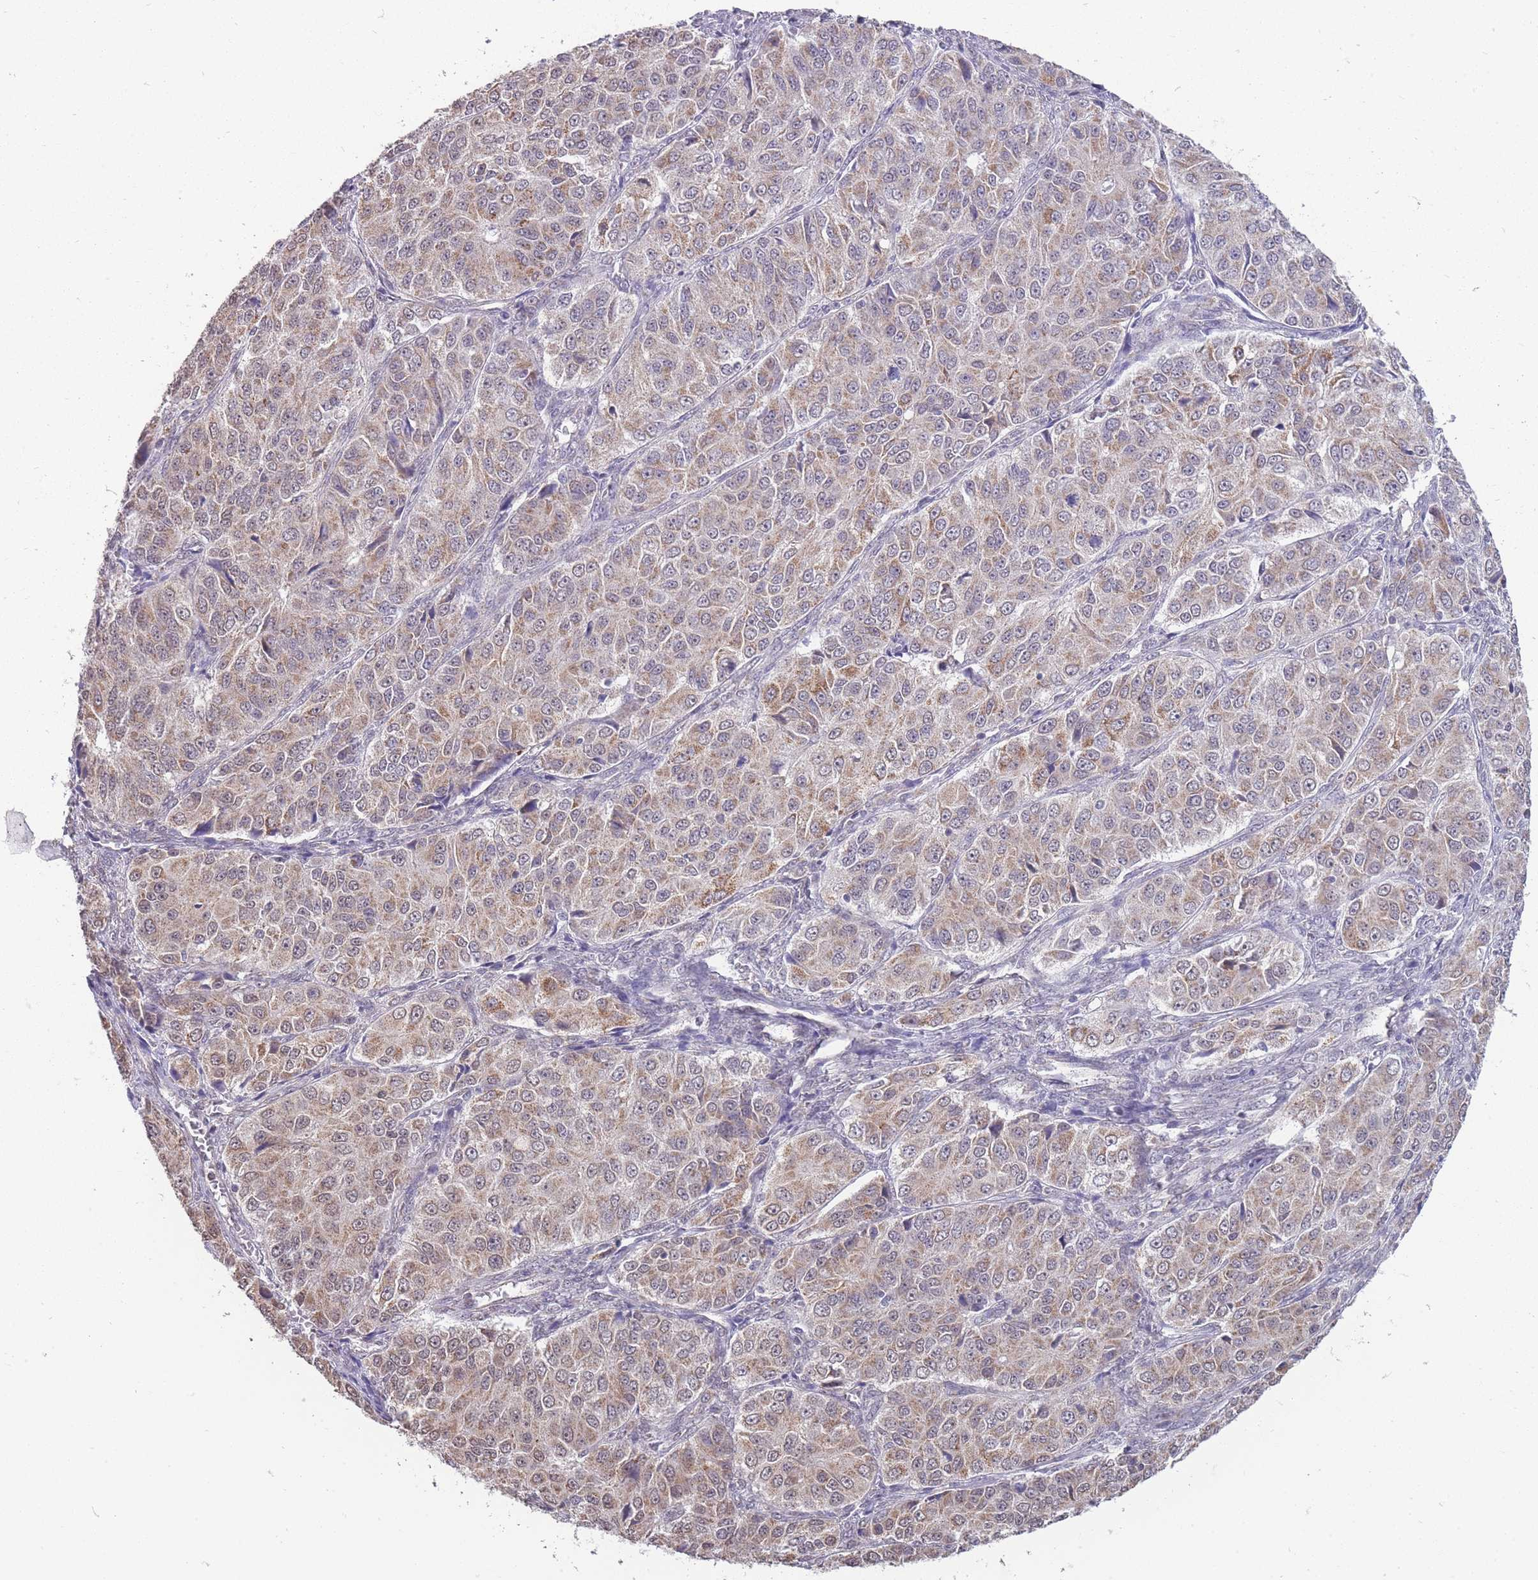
{"staining": {"intensity": "weak", "quantity": "25%-75%", "location": "cytoplasmic/membranous"}, "tissue": "ovarian cancer", "cell_type": "Tumor cells", "image_type": "cancer", "snomed": [{"axis": "morphology", "description": "Carcinoma, endometroid"}, {"axis": "topography", "description": "Ovary"}], "caption": "Weak cytoplasmic/membranous staining for a protein is seen in about 25%-75% of tumor cells of ovarian endometroid carcinoma using IHC.", "gene": "NELL1", "patient": {"sex": "female", "age": 51}}